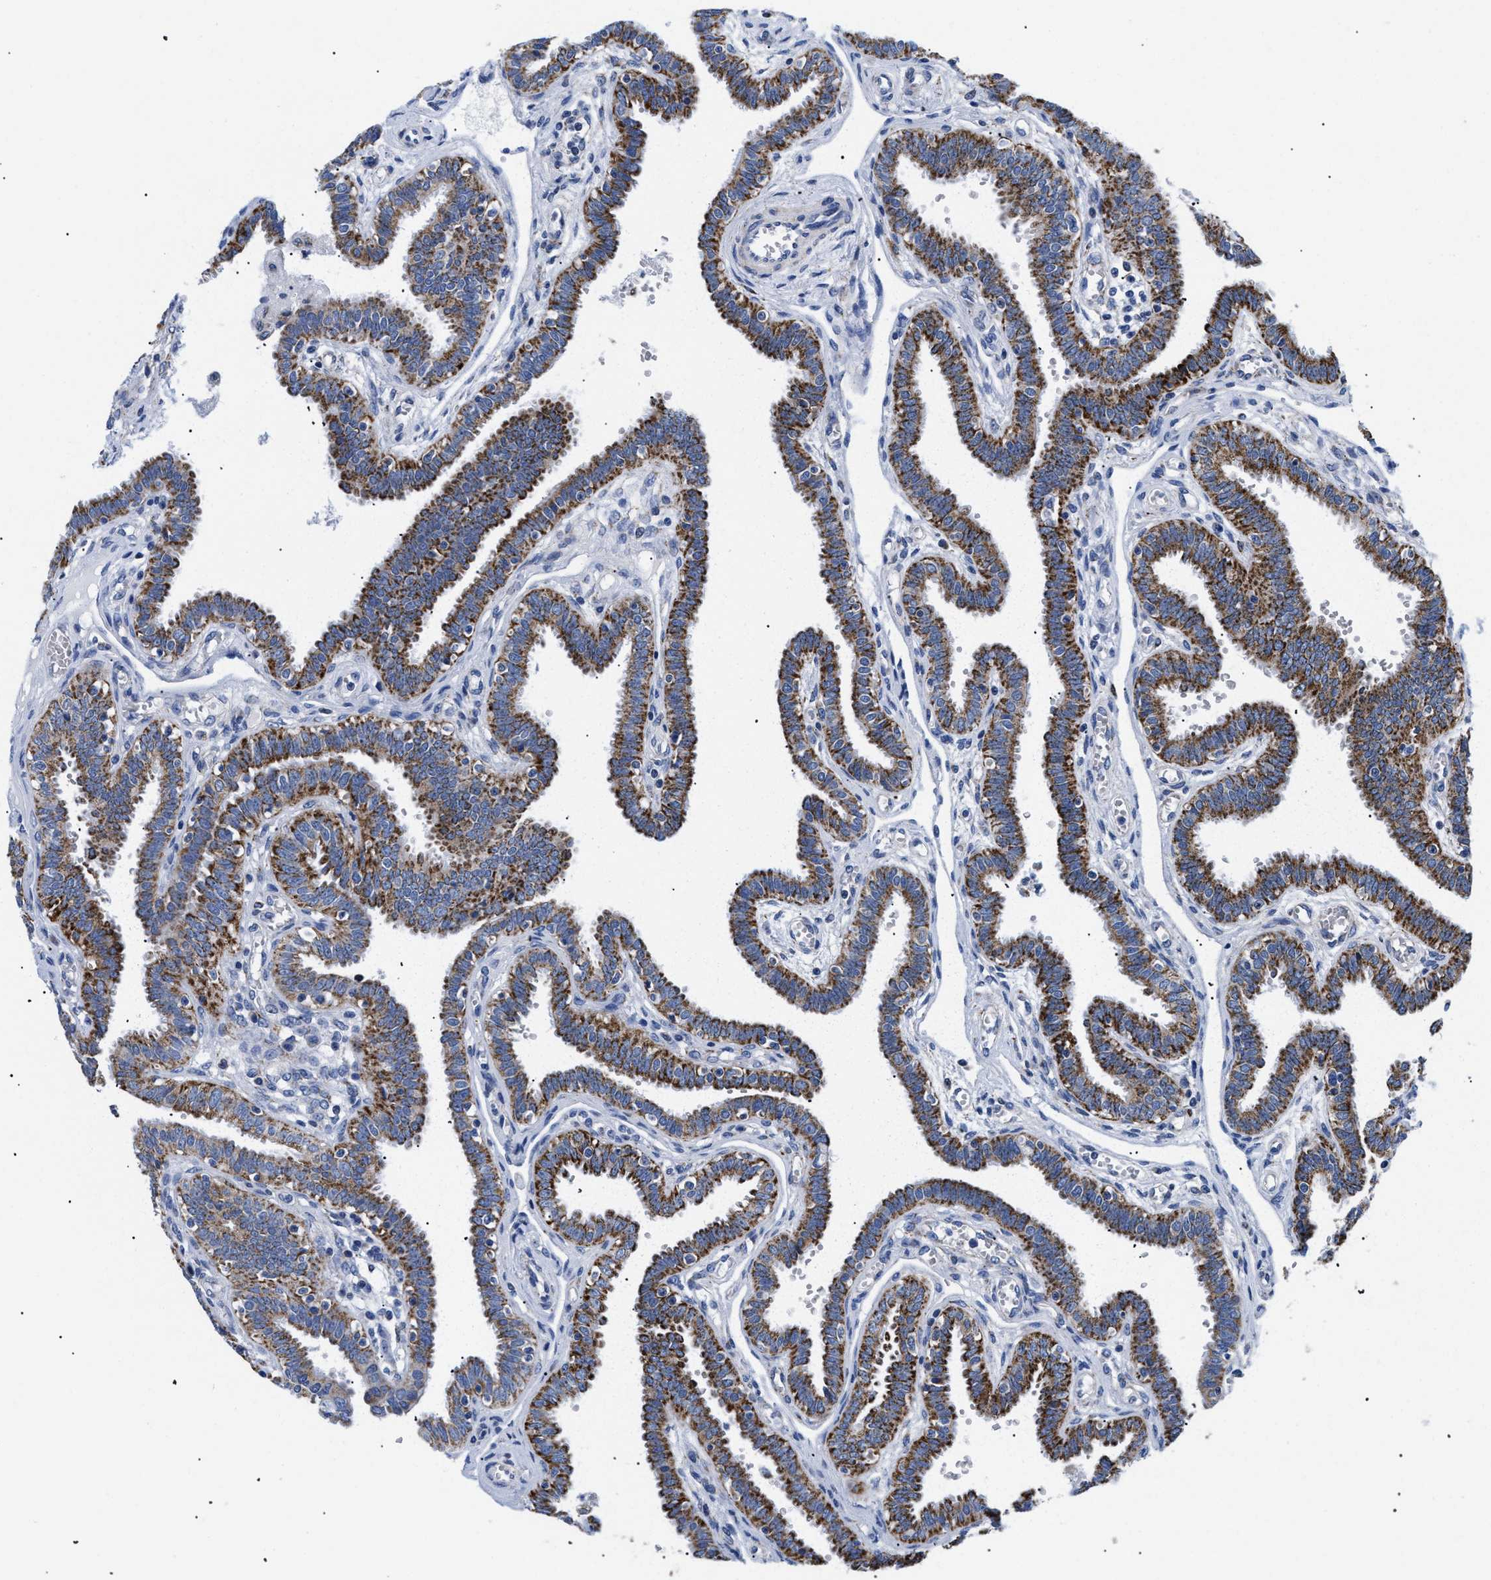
{"staining": {"intensity": "strong", "quantity": ">75%", "location": "cytoplasmic/membranous"}, "tissue": "fallopian tube", "cell_type": "Glandular cells", "image_type": "normal", "snomed": [{"axis": "morphology", "description": "Normal tissue, NOS"}, {"axis": "topography", "description": "Fallopian tube"}], "caption": "Immunohistochemistry (IHC) of unremarkable fallopian tube demonstrates high levels of strong cytoplasmic/membranous staining in about >75% of glandular cells.", "gene": "GPR149", "patient": {"sex": "female", "age": 32}}